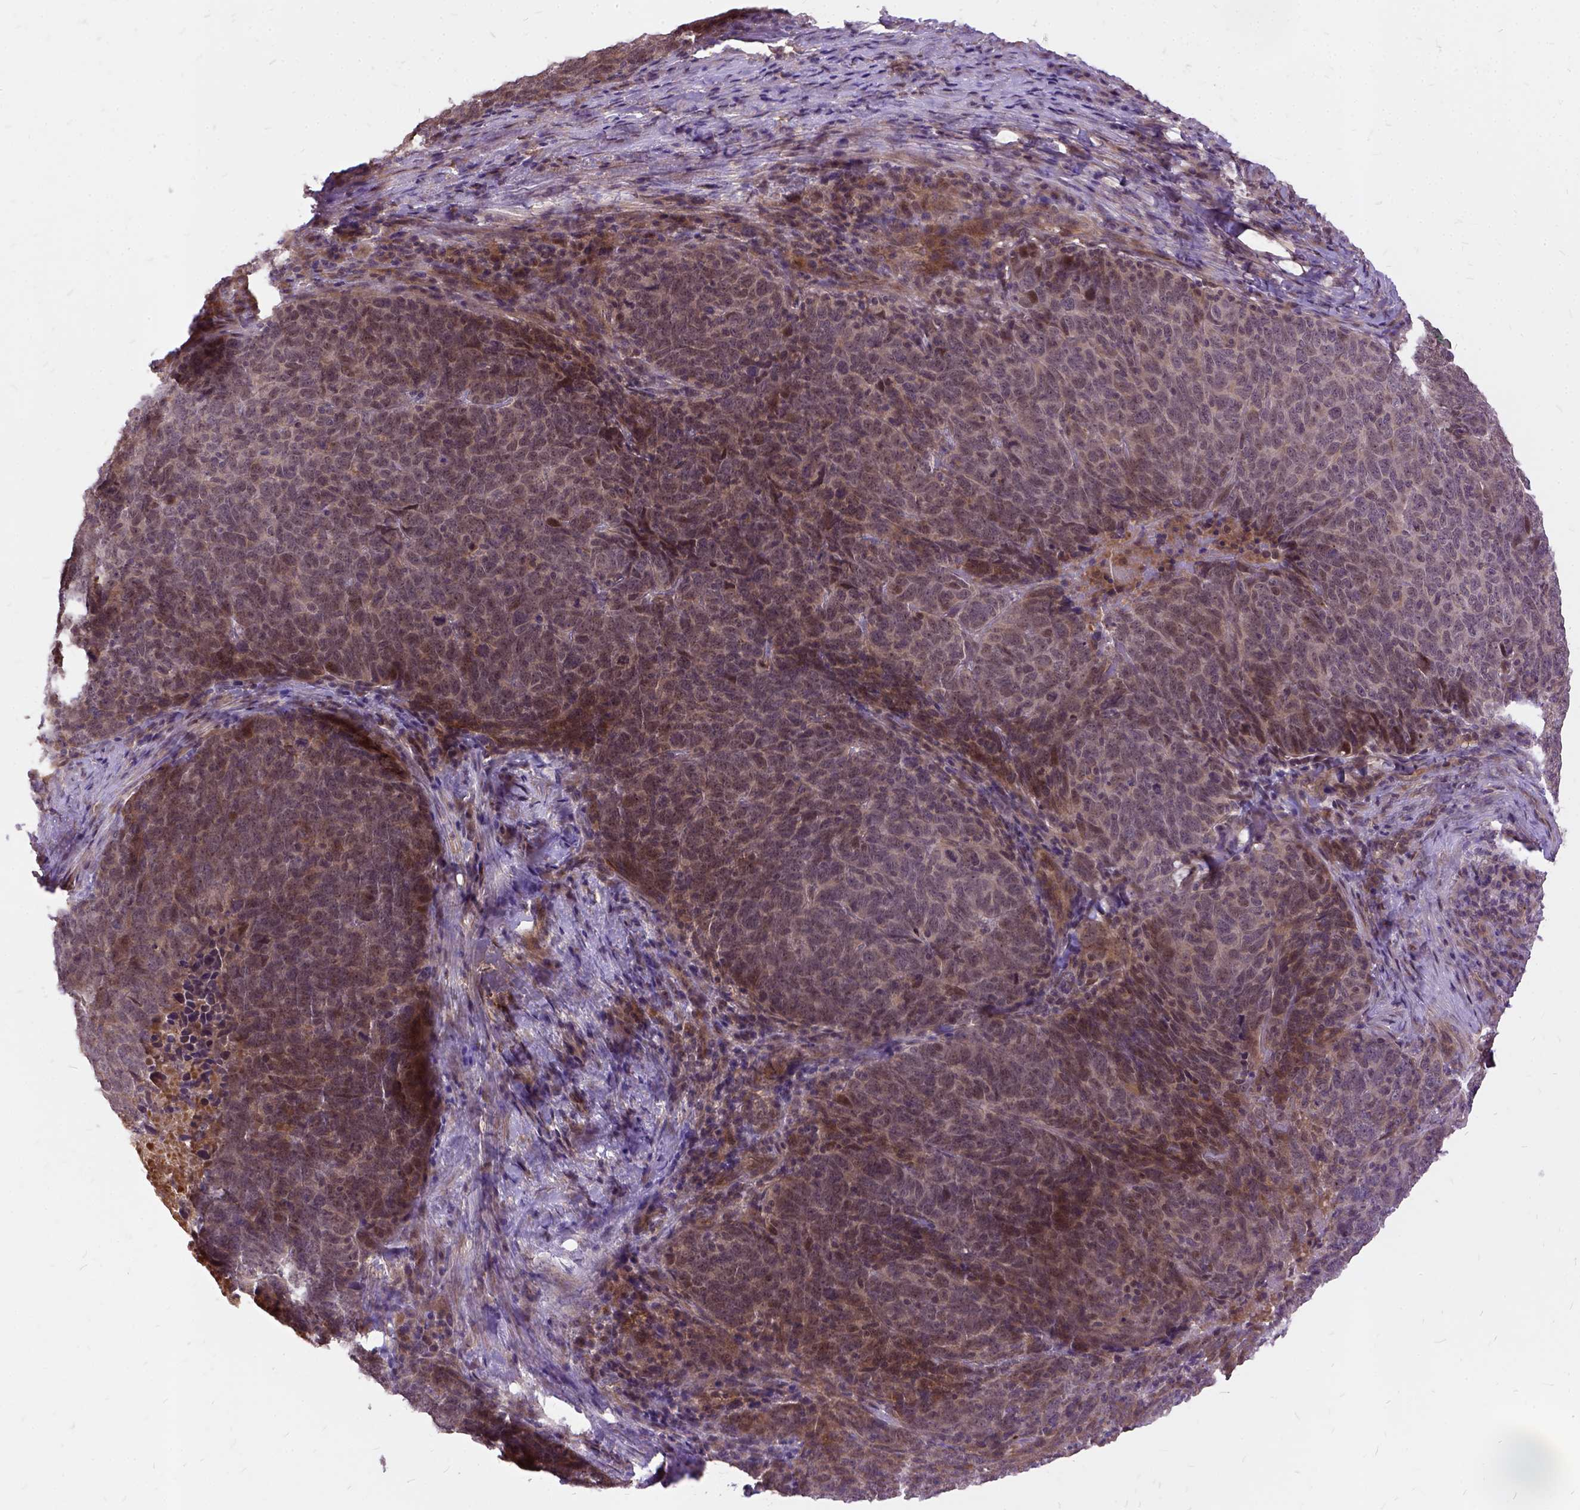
{"staining": {"intensity": "moderate", "quantity": ">75%", "location": "cytoplasmic/membranous,nuclear"}, "tissue": "skin cancer", "cell_type": "Tumor cells", "image_type": "cancer", "snomed": [{"axis": "morphology", "description": "Squamous cell carcinoma, NOS"}, {"axis": "topography", "description": "Skin"}, {"axis": "topography", "description": "Anal"}], "caption": "Squamous cell carcinoma (skin) tissue demonstrates moderate cytoplasmic/membranous and nuclear expression in about >75% of tumor cells", "gene": "ILRUN", "patient": {"sex": "female", "age": 51}}